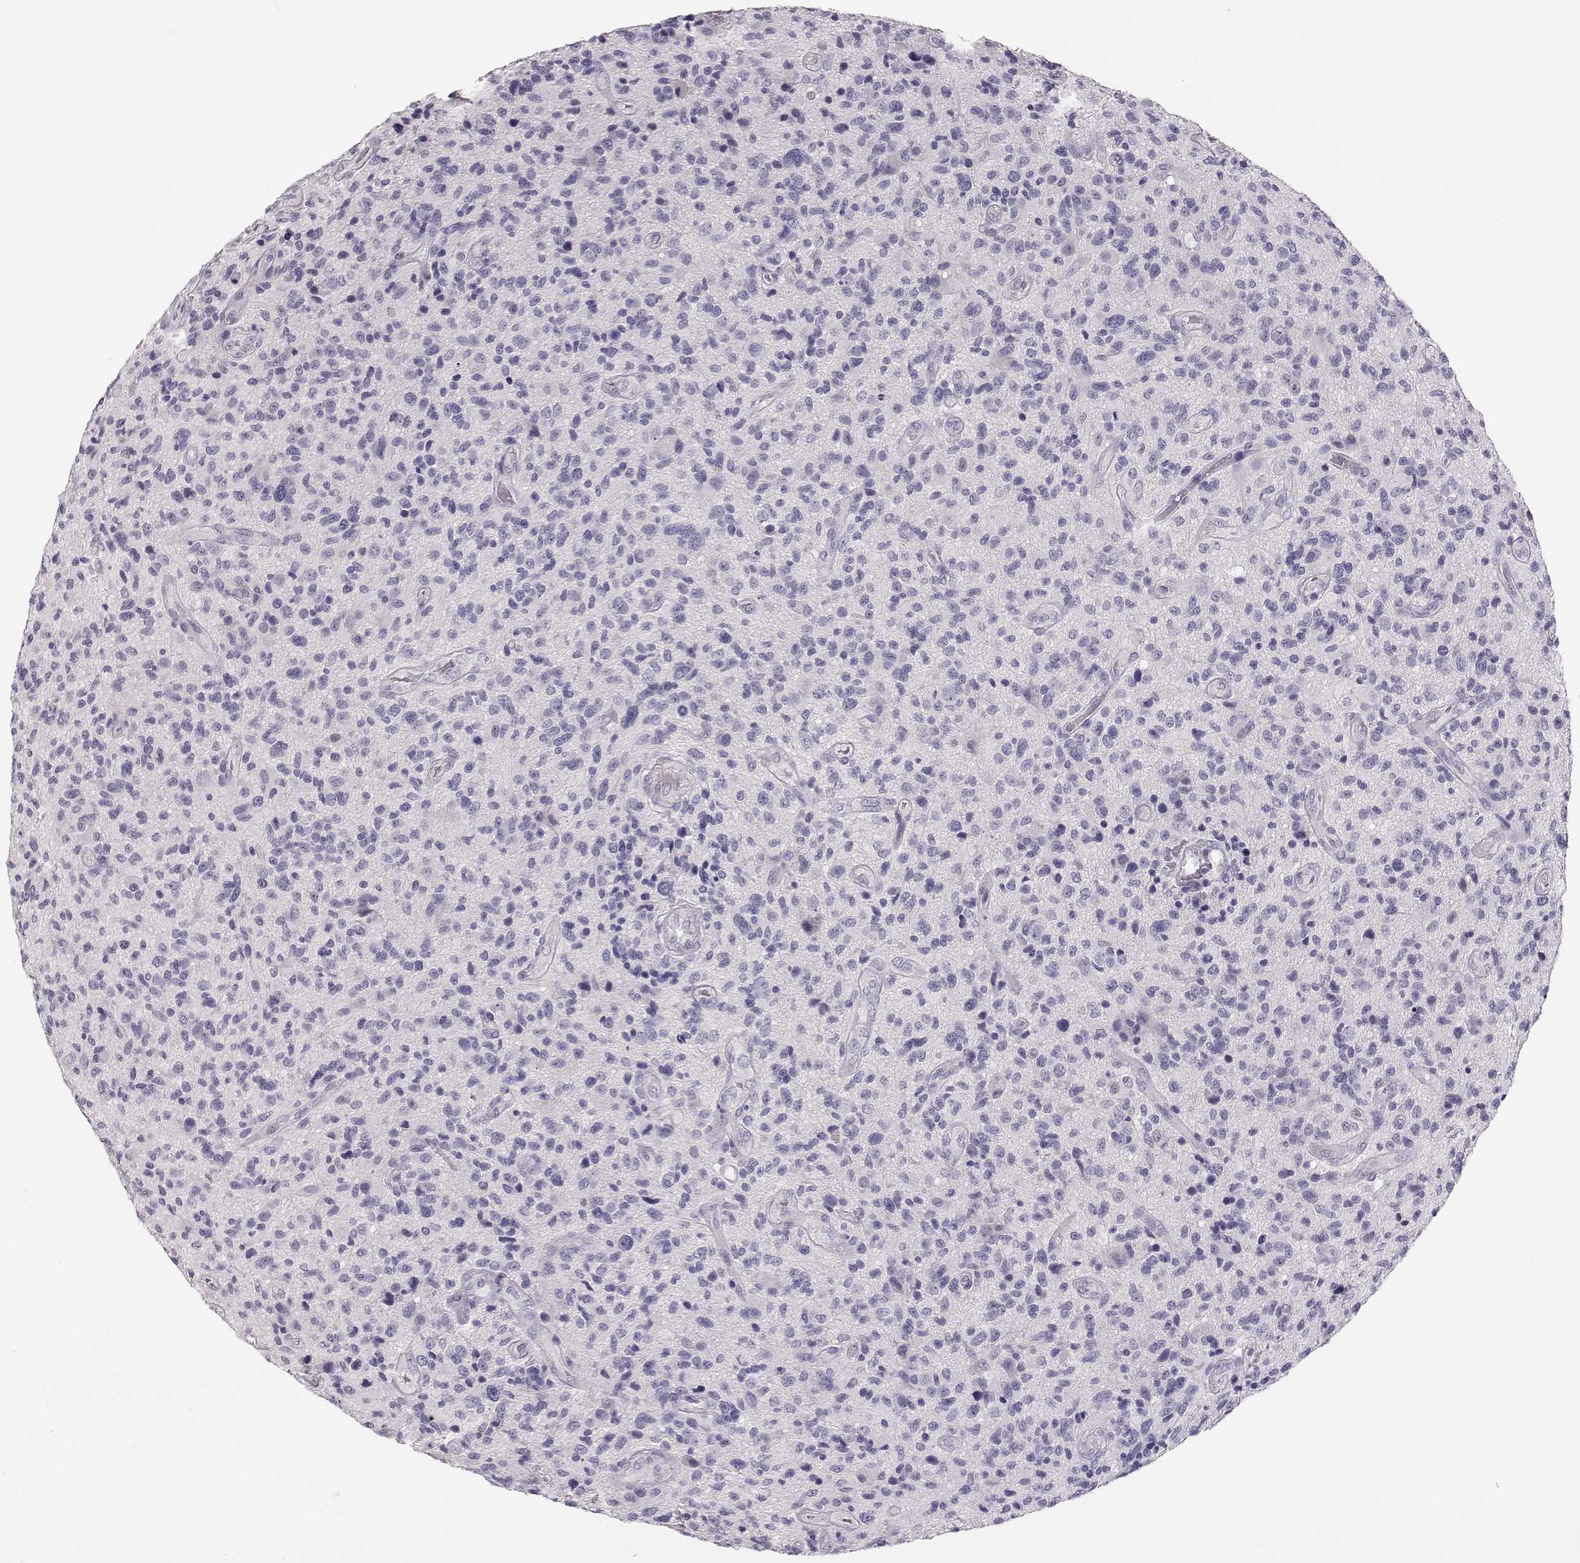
{"staining": {"intensity": "negative", "quantity": "none", "location": "none"}, "tissue": "glioma", "cell_type": "Tumor cells", "image_type": "cancer", "snomed": [{"axis": "morphology", "description": "Glioma, malignant, High grade"}, {"axis": "topography", "description": "Brain"}], "caption": "Glioma was stained to show a protein in brown. There is no significant staining in tumor cells.", "gene": "MAGEC1", "patient": {"sex": "male", "age": 47}}